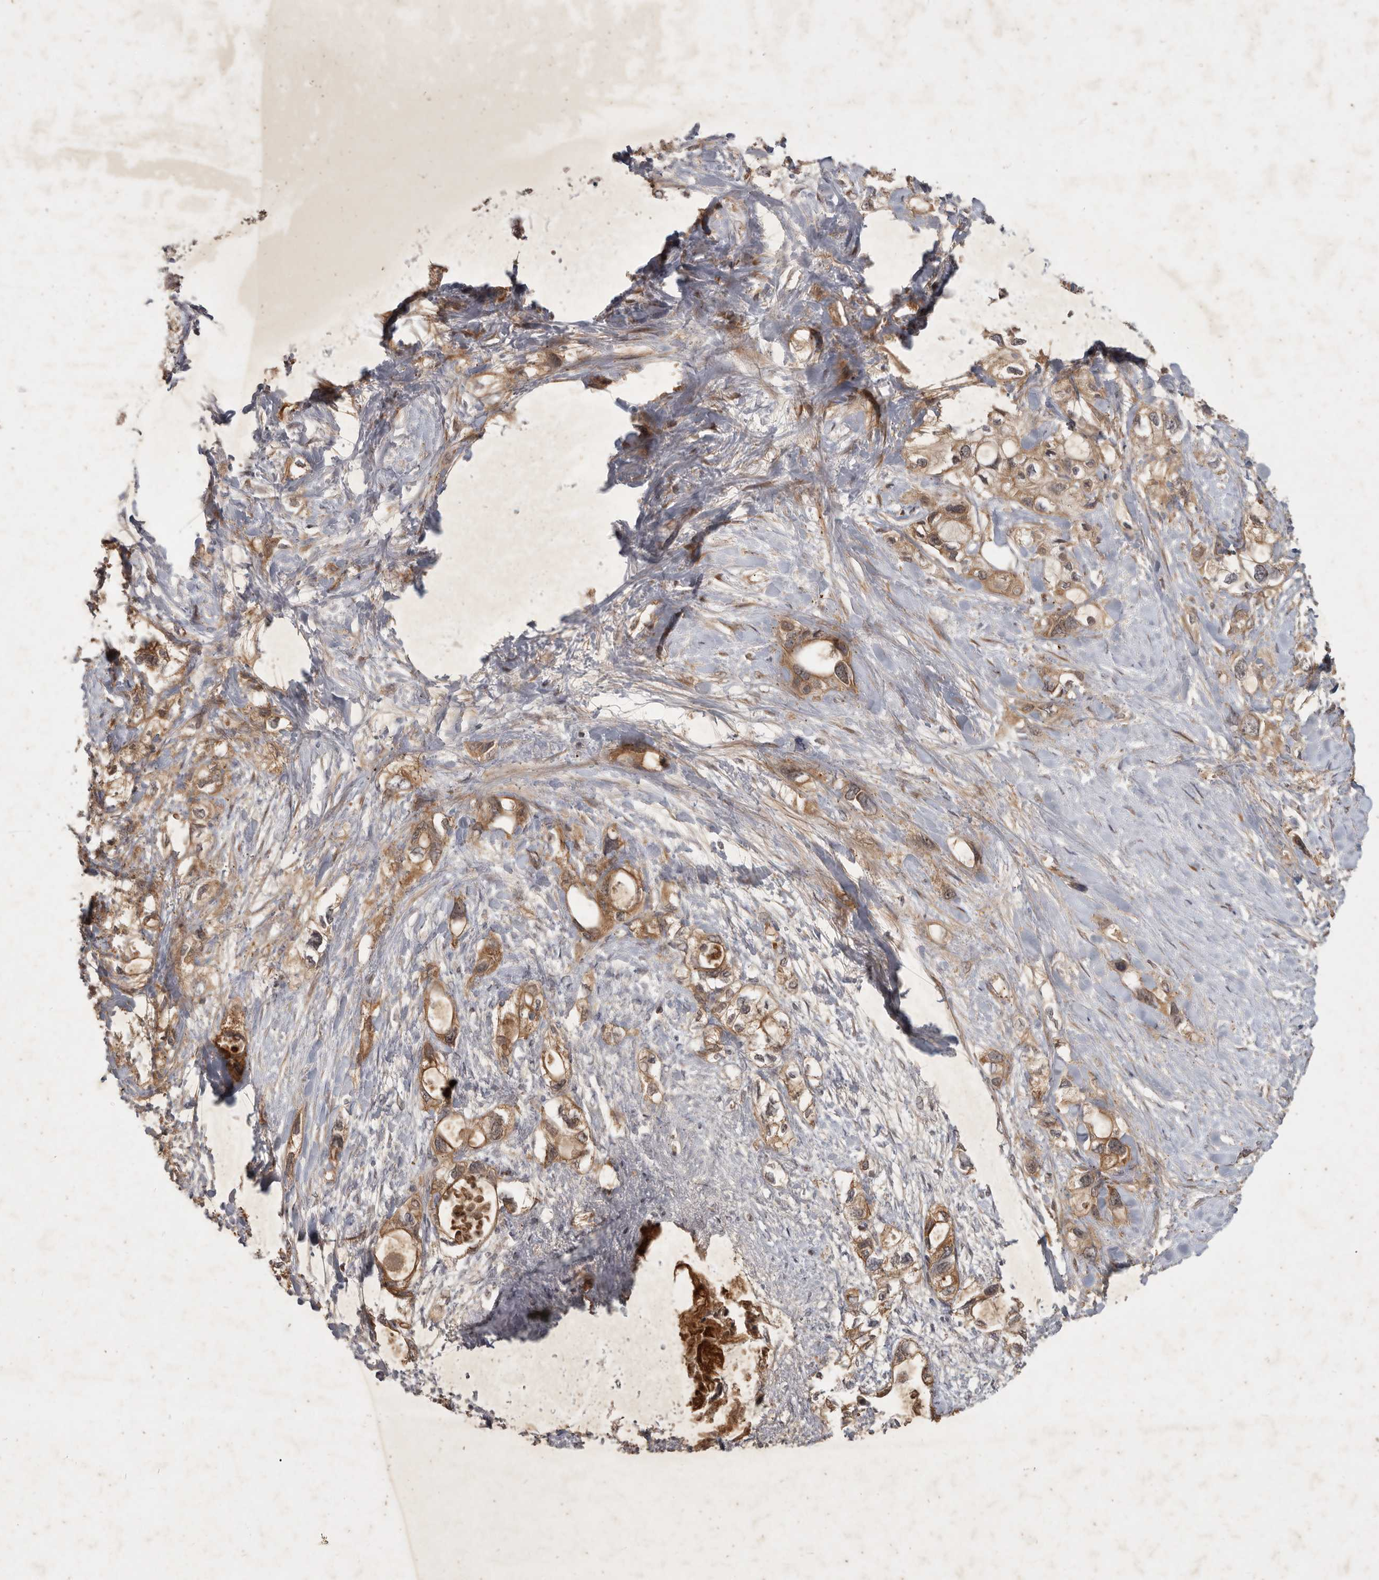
{"staining": {"intensity": "moderate", "quantity": ">75%", "location": "cytoplasmic/membranous"}, "tissue": "pancreatic cancer", "cell_type": "Tumor cells", "image_type": "cancer", "snomed": [{"axis": "morphology", "description": "Adenocarcinoma, NOS"}, {"axis": "topography", "description": "Pancreas"}], "caption": "Immunohistochemistry staining of pancreatic adenocarcinoma, which exhibits medium levels of moderate cytoplasmic/membranous positivity in about >75% of tumor cells indicating moderate cytoplasmic/membranous protein expression. The staining was performed using DAB (3,3'-diaminobenzidine) (brown) for protein detection and nuclei were counterstained in hematoxylin (blue).", "gene": "DNAJC28", "patient": {"sex": "female", "age": 56}}